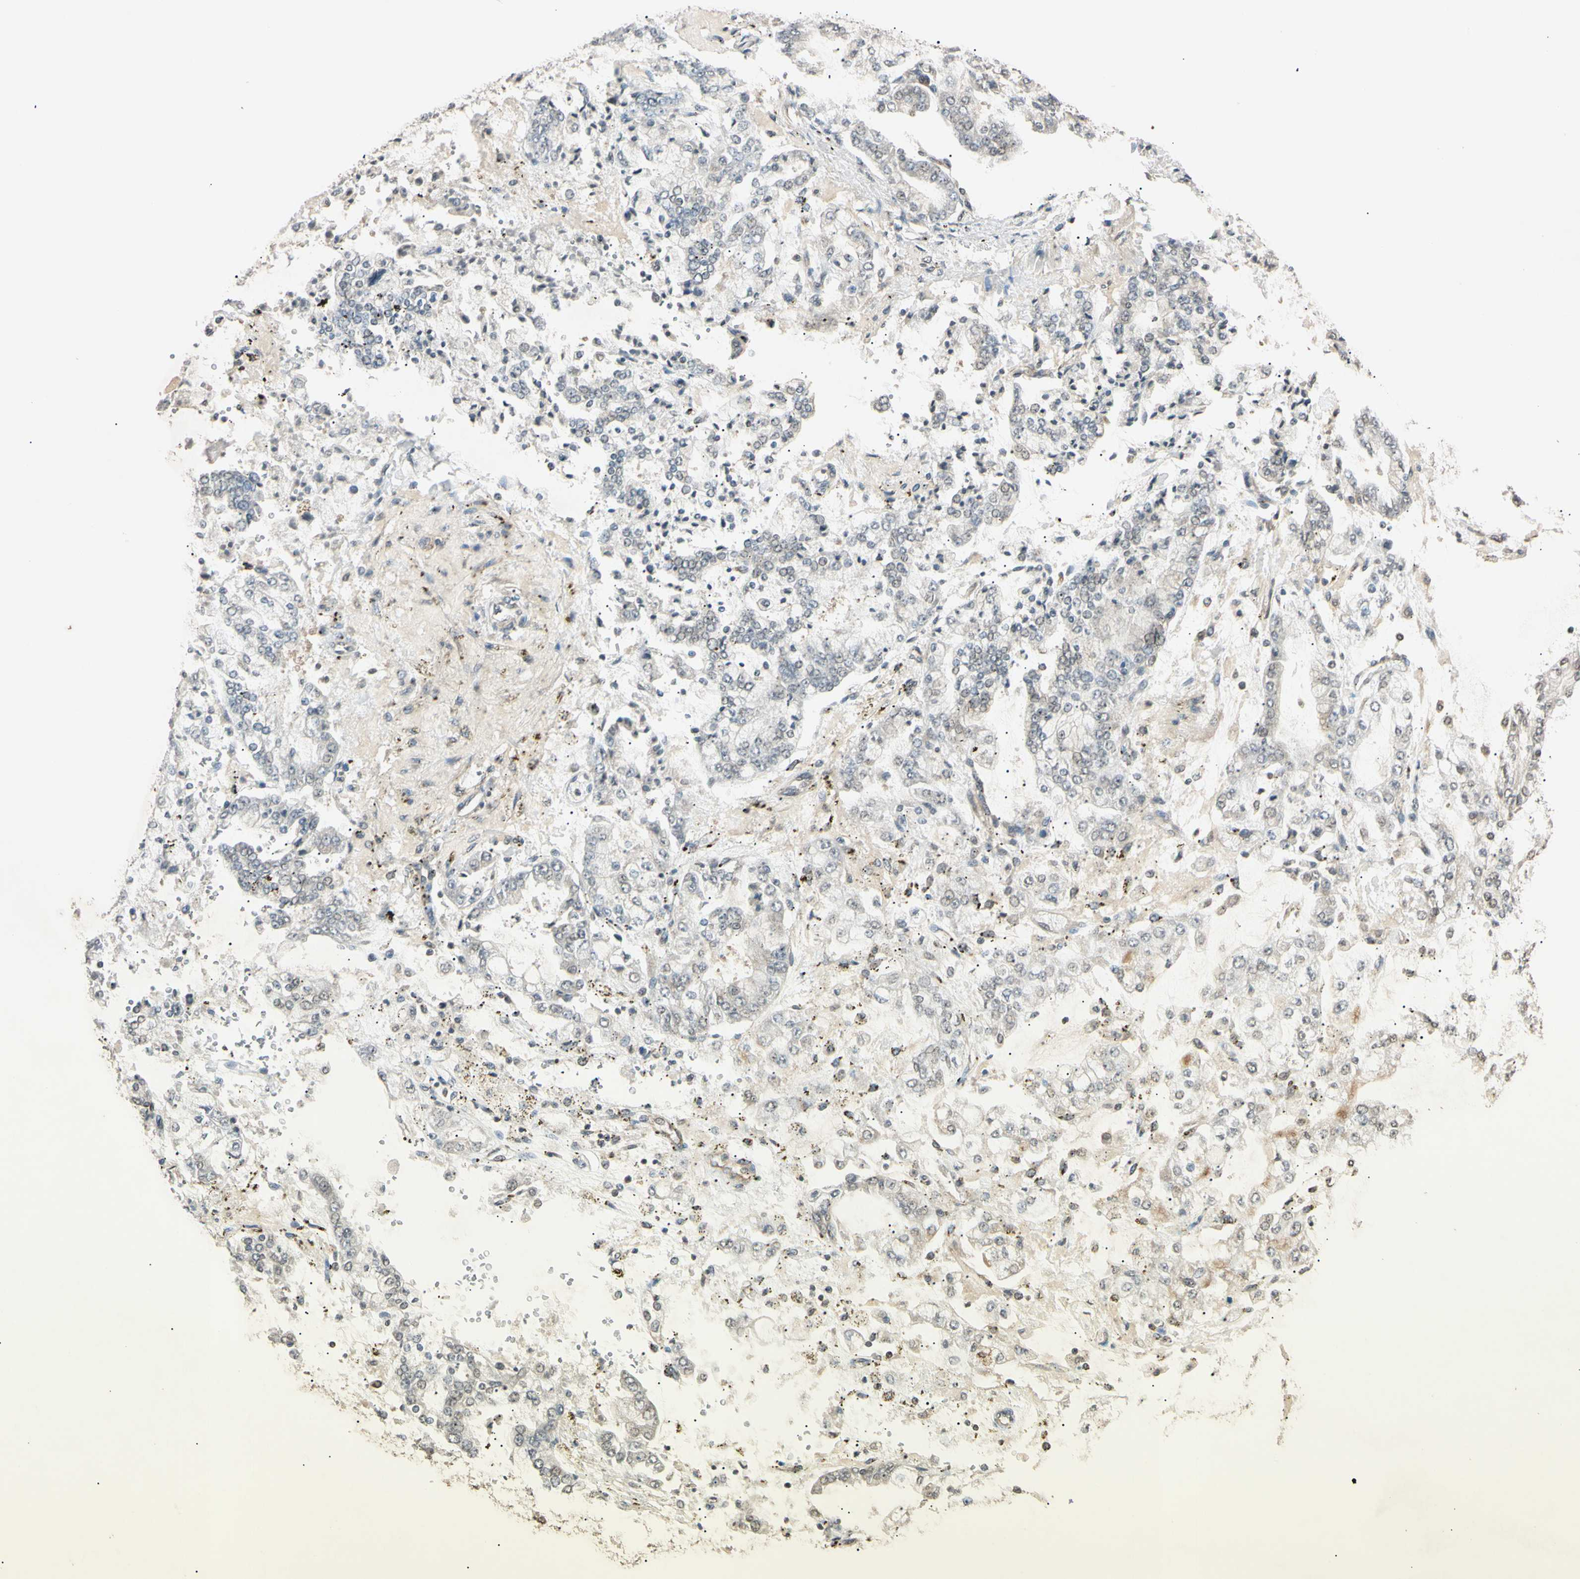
{"staining": {"intensity": "weak", "quantity": "<25%", "location": "cytoplasmic/membranous"}, "tissue": "stomach cancer", "cell_type": "Tumor cells", "image_type": "cancer", "snomed": [{"axis": "morphology", "description": "Adenocarcinoma, NOS"}, {"axis": "topography", "description": "Stomach"}], "caption": "A photomicrograph of stomach adenocarcinoma stained for a protein exhibits no brown staining in tumor cells.", "gene": "EPN1", "patient": {"sex": "male", "age": 76}}